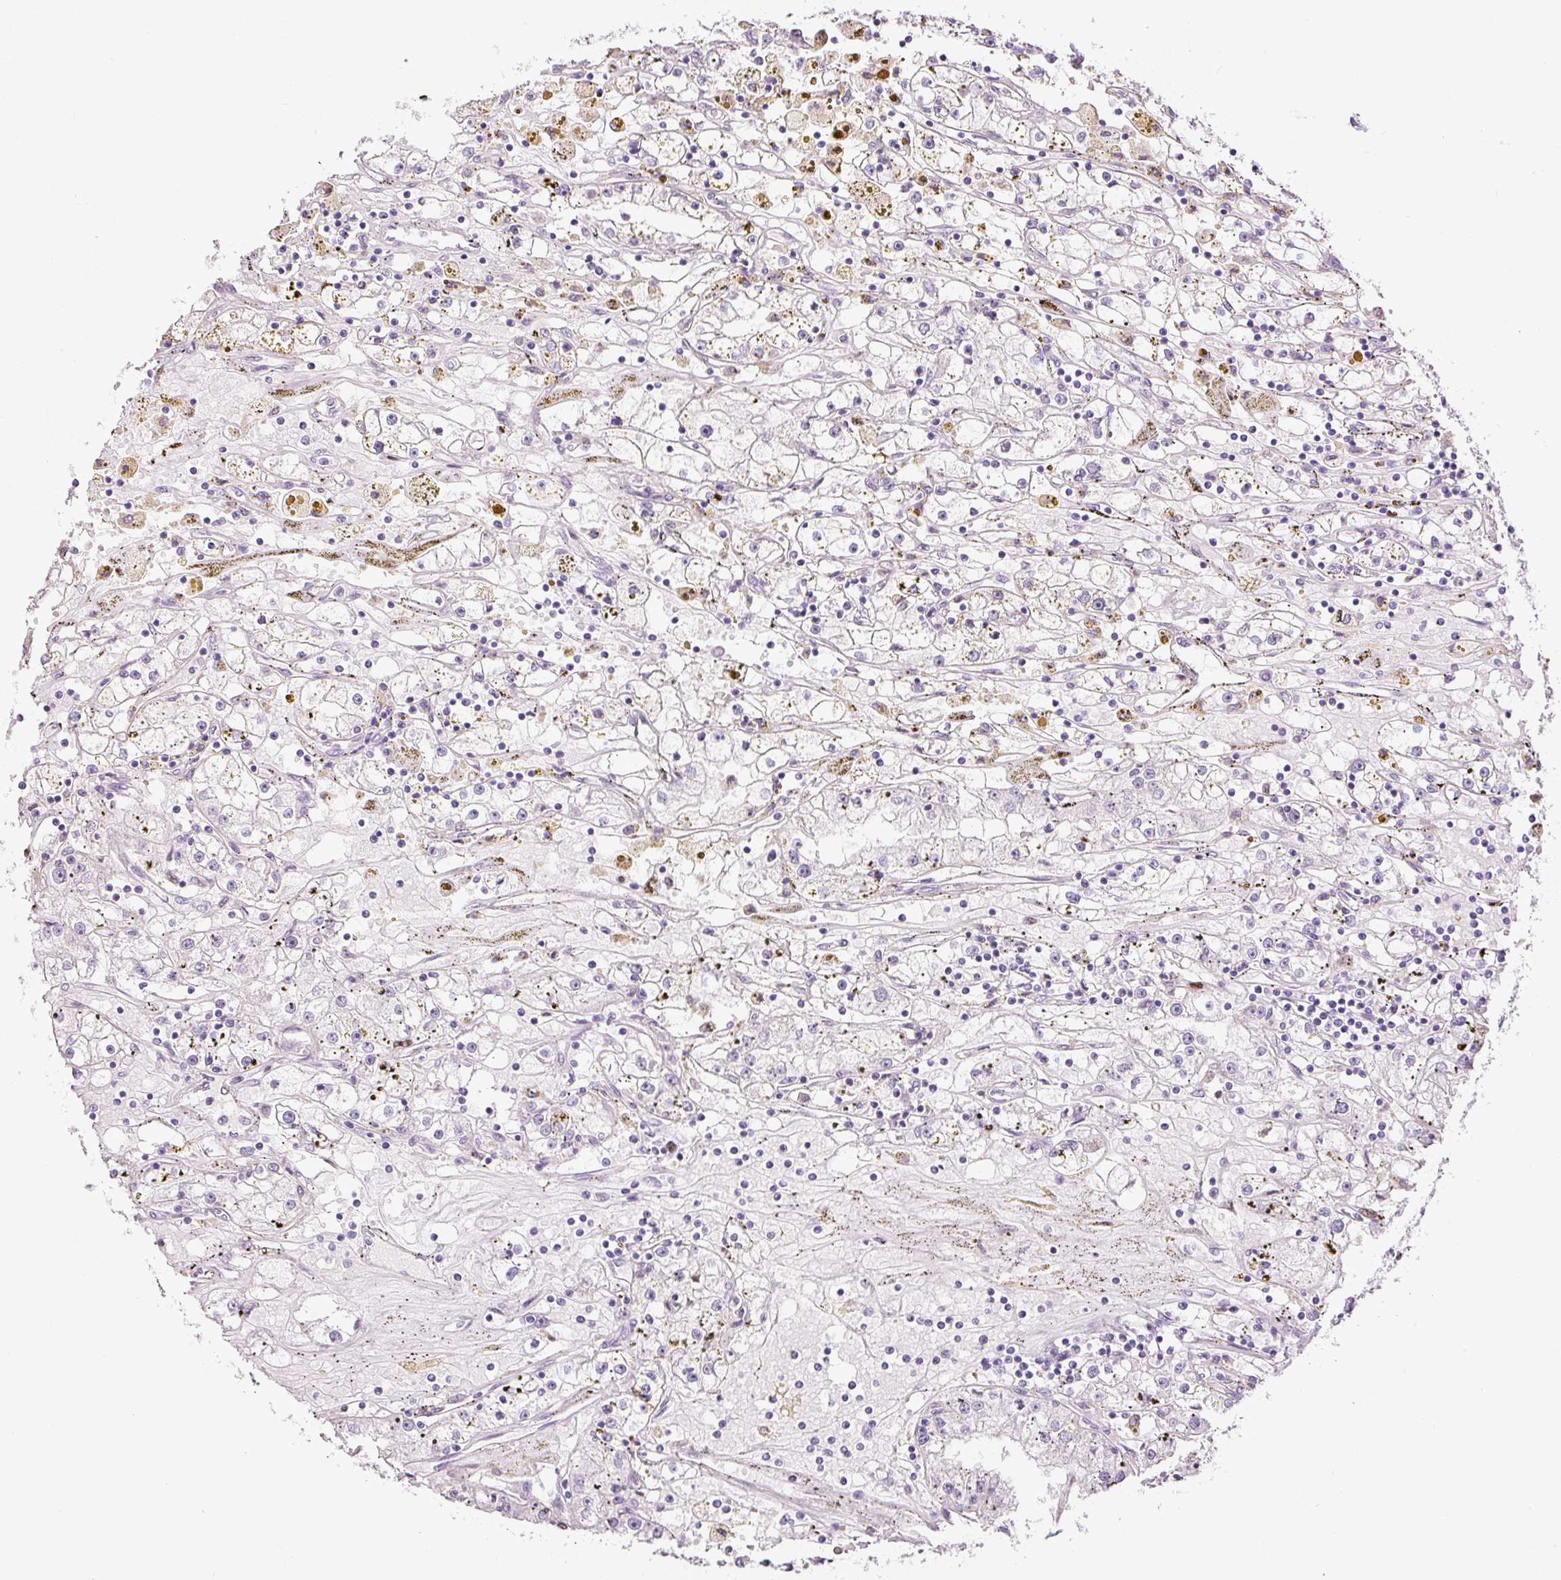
{"staining": {"intensity": "negative", "quantity": "none", "location": "none"}, "tissue": "renal cancer", "cell_type": "Tumor cells", "image_type": "cancer", "snomed": [{"axis": "morphology", "description": "Adenocarcinoma, NOS"}, {"axis": "topography", "description": "Kidney"}], "caption": "Renal cancer was stained to show a protein in brown. There is no significant expression in tumor cells.", "gene": "KPNA2", "patient": {"sex": "male", "age": 56}}